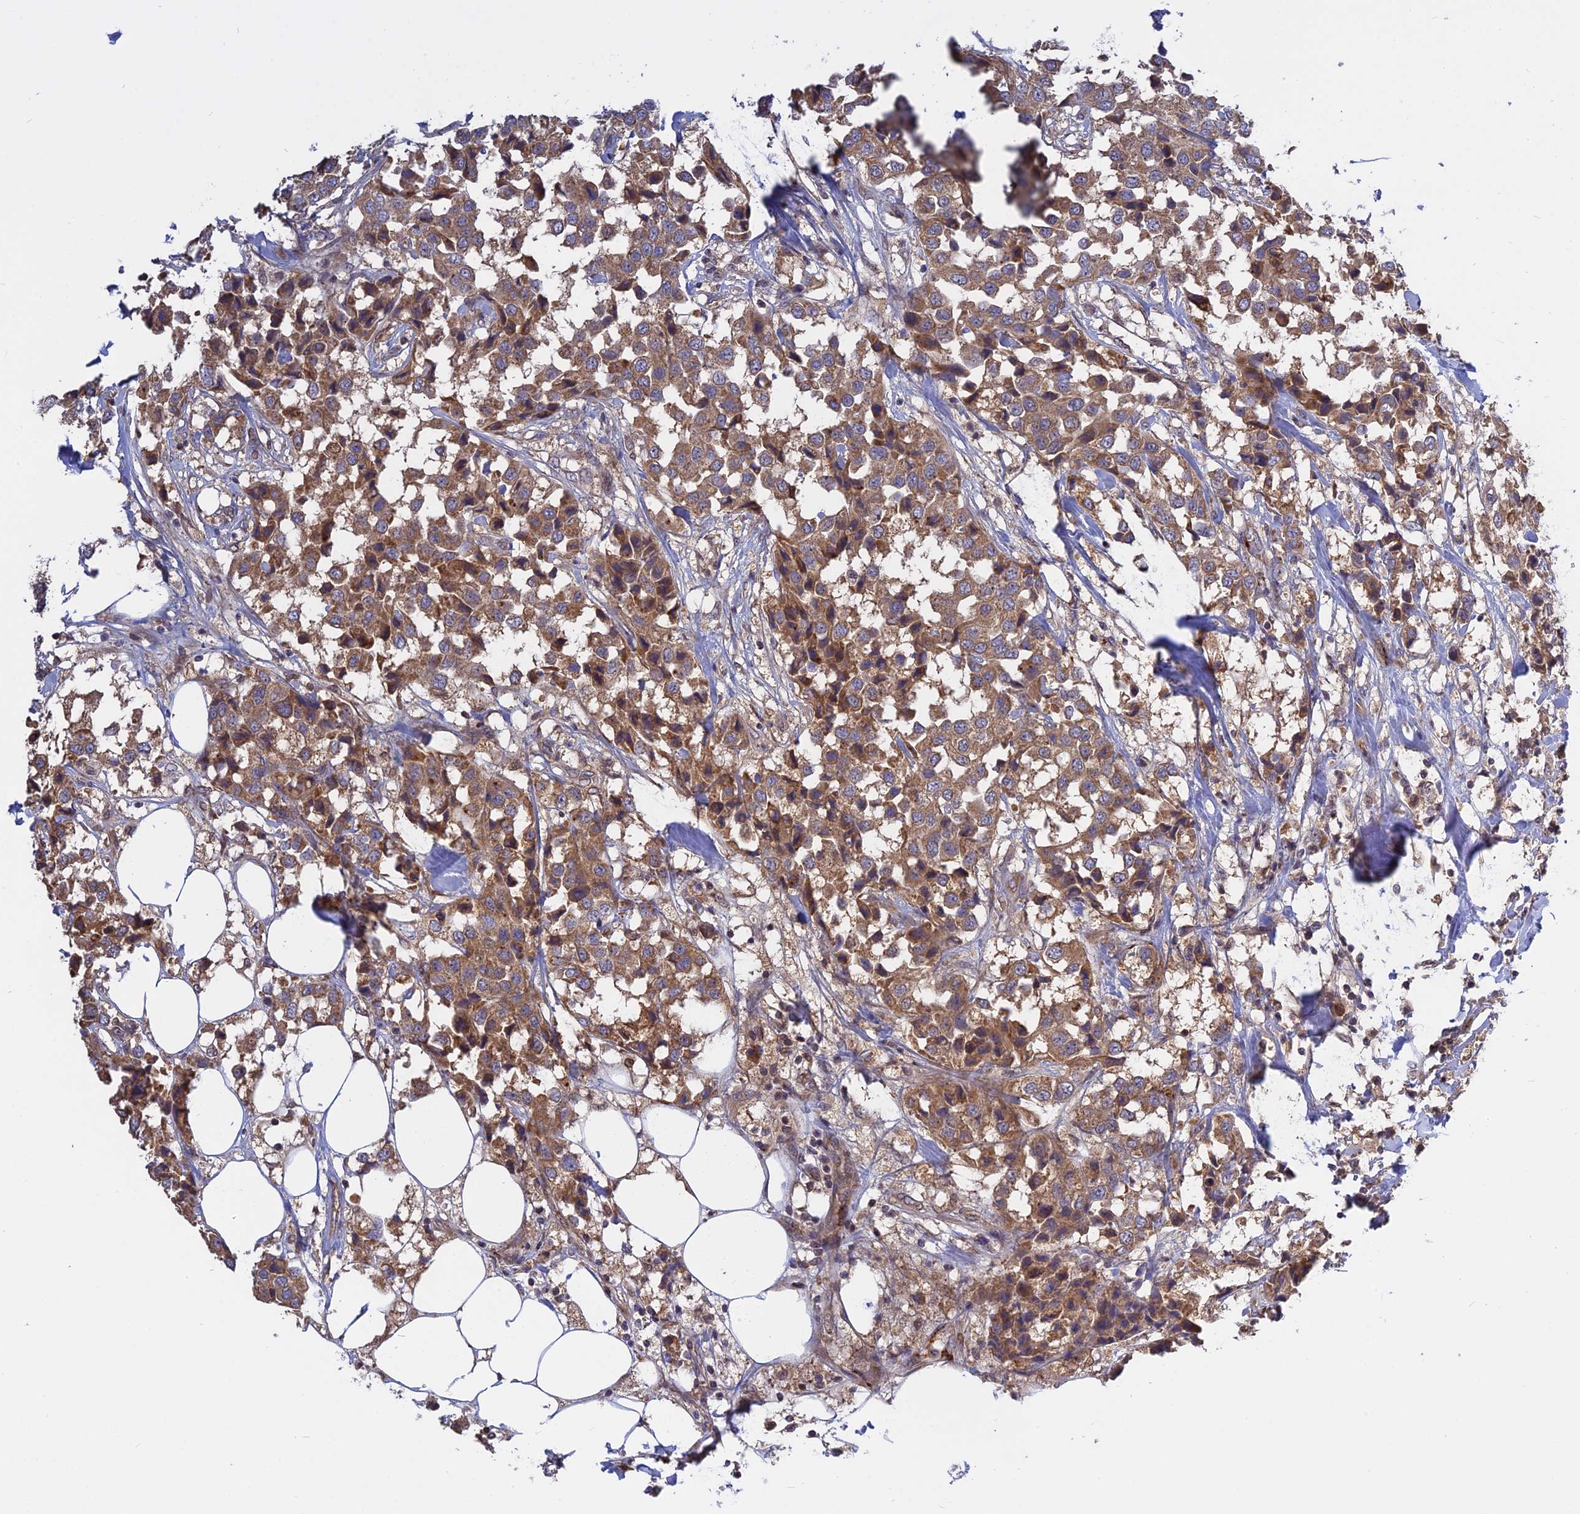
{"staining": {"intensity": "moderate", "quantity": ">75%", "location": "cytoplasmic/membranous"}, "tissue": "breast cancer", "cell_type": "Tumor cells", "image_type": "cancer", "snomed": [{"axis": "morphology", "description": "Duct carcinoma"}, {"axis": "topography", "description": "Breast"}], "caption": "Breast cancer stained with DAB IHC reveals medium levels of moderate cytoplasmic/membranous positivity in approximately >75% of tumor cells.", "gene": "IL21R", "patient": {"sex": "female", "age": 80}}